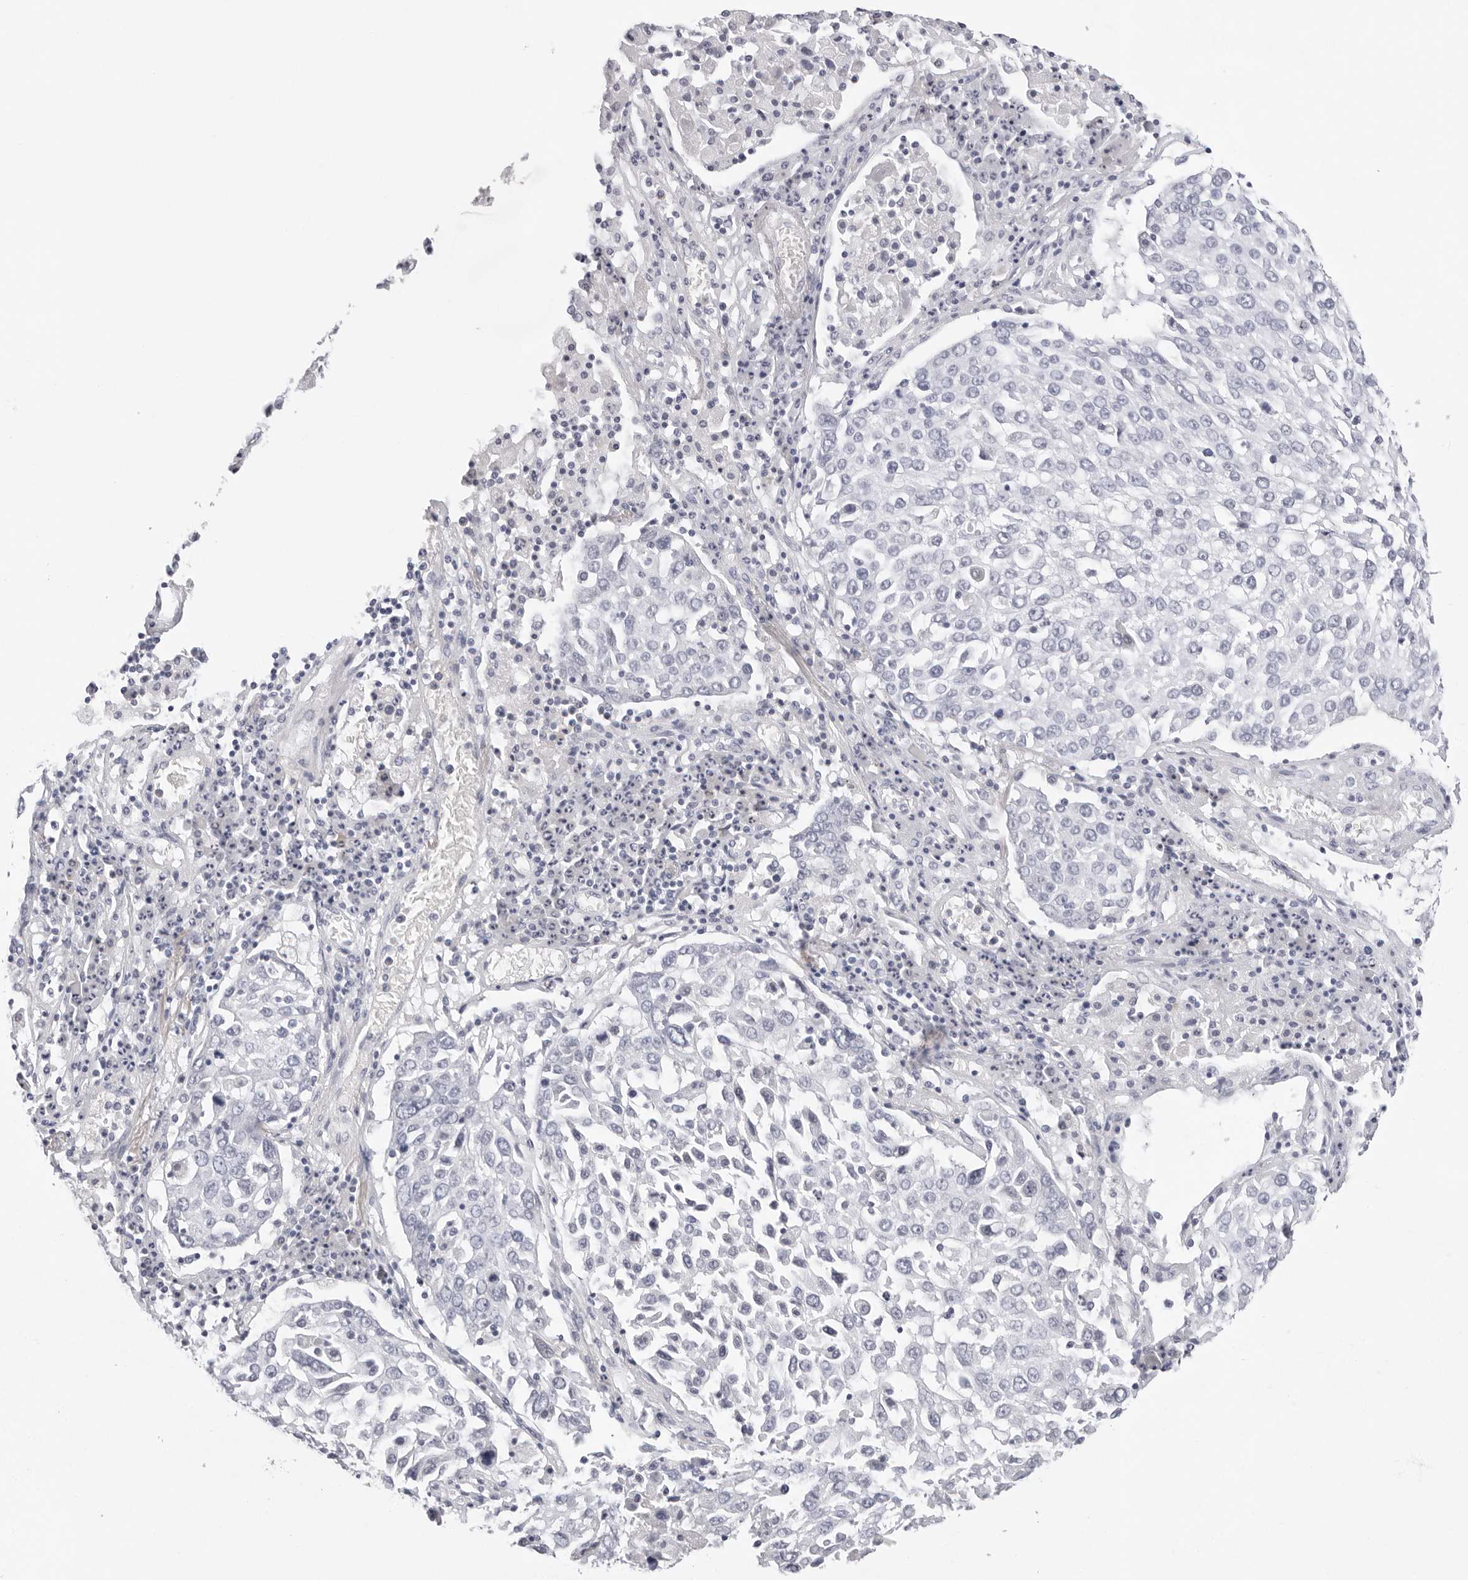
{"staining": {"intensity": "negative", "quantity": "none", "location": "none"}, "tissue": "lung cancer", "cell_type": "Tumor cells", "image_type": "cancer", "snomed": [{"axis": "morphology", "description": "Squamous cell carcinoma, NOS"}, {"axis": "topography", "description": "Lung"}], "caption": "Histopathology image shows no significant protein expression in tumor cells of squamous cell carcinoma (lung). (DAB IHC, high magnification).", "gene": "CST5", "patient": {"sex": "male", "age": 65}}